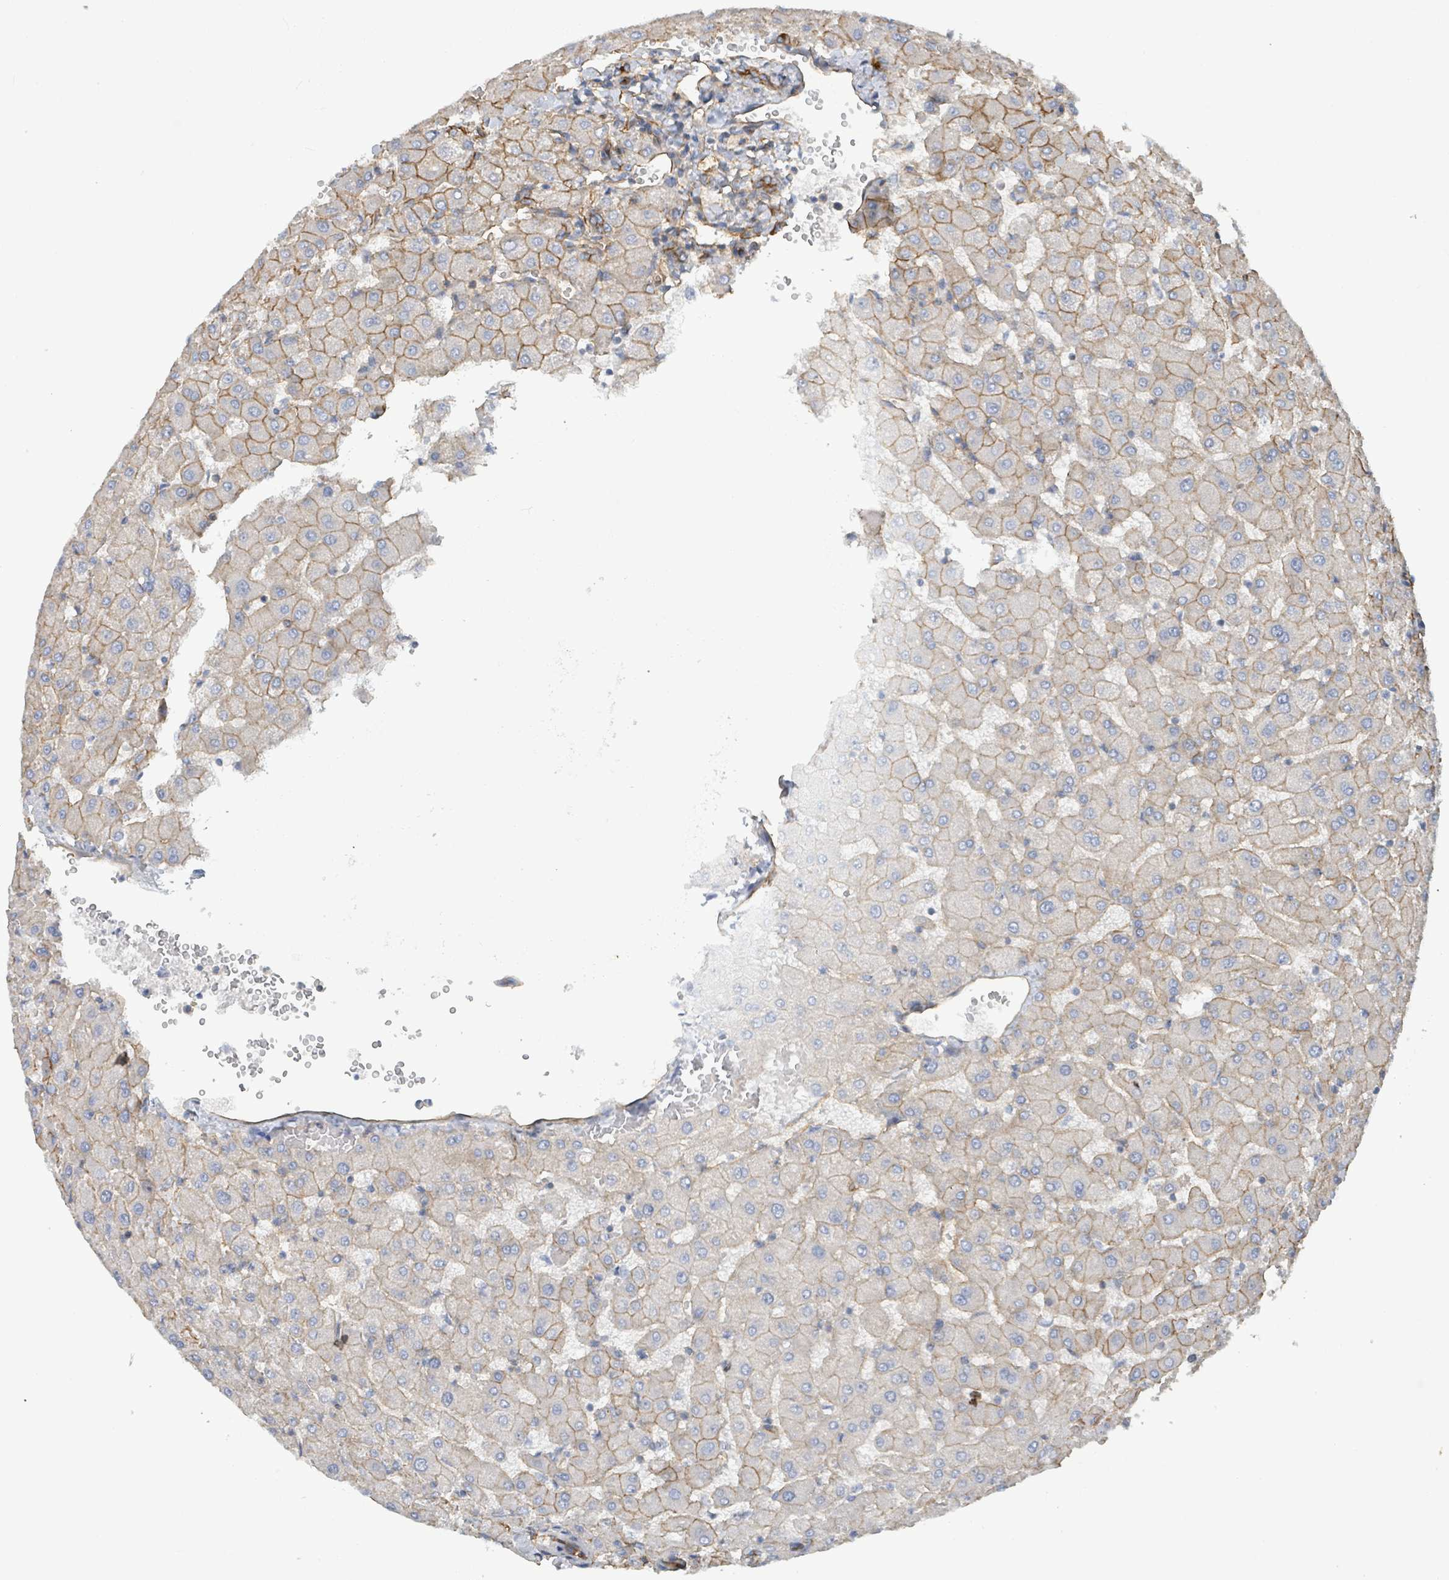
{"staining": {"intensity": "moderate", "quantity": ">75%", "location": "cytoplasmic/membranous"}, "tissue": "liver", "cell_type": "Cholangiocytes", "image_type": "normal", "snomed": [{"axis": "morphology", "description": "Normal tissue, NOS"}, {"axis": "topography", "description": "Liver"}], "caption": "Immunohistochemical staining of unremarkable human liver shows >75% levels of moderate cytoplasmic/membranous protein staining in about >75% of cholangiocytes.", "gene": "LDOC1", "patient": {"sex": "female", "age": 63}}